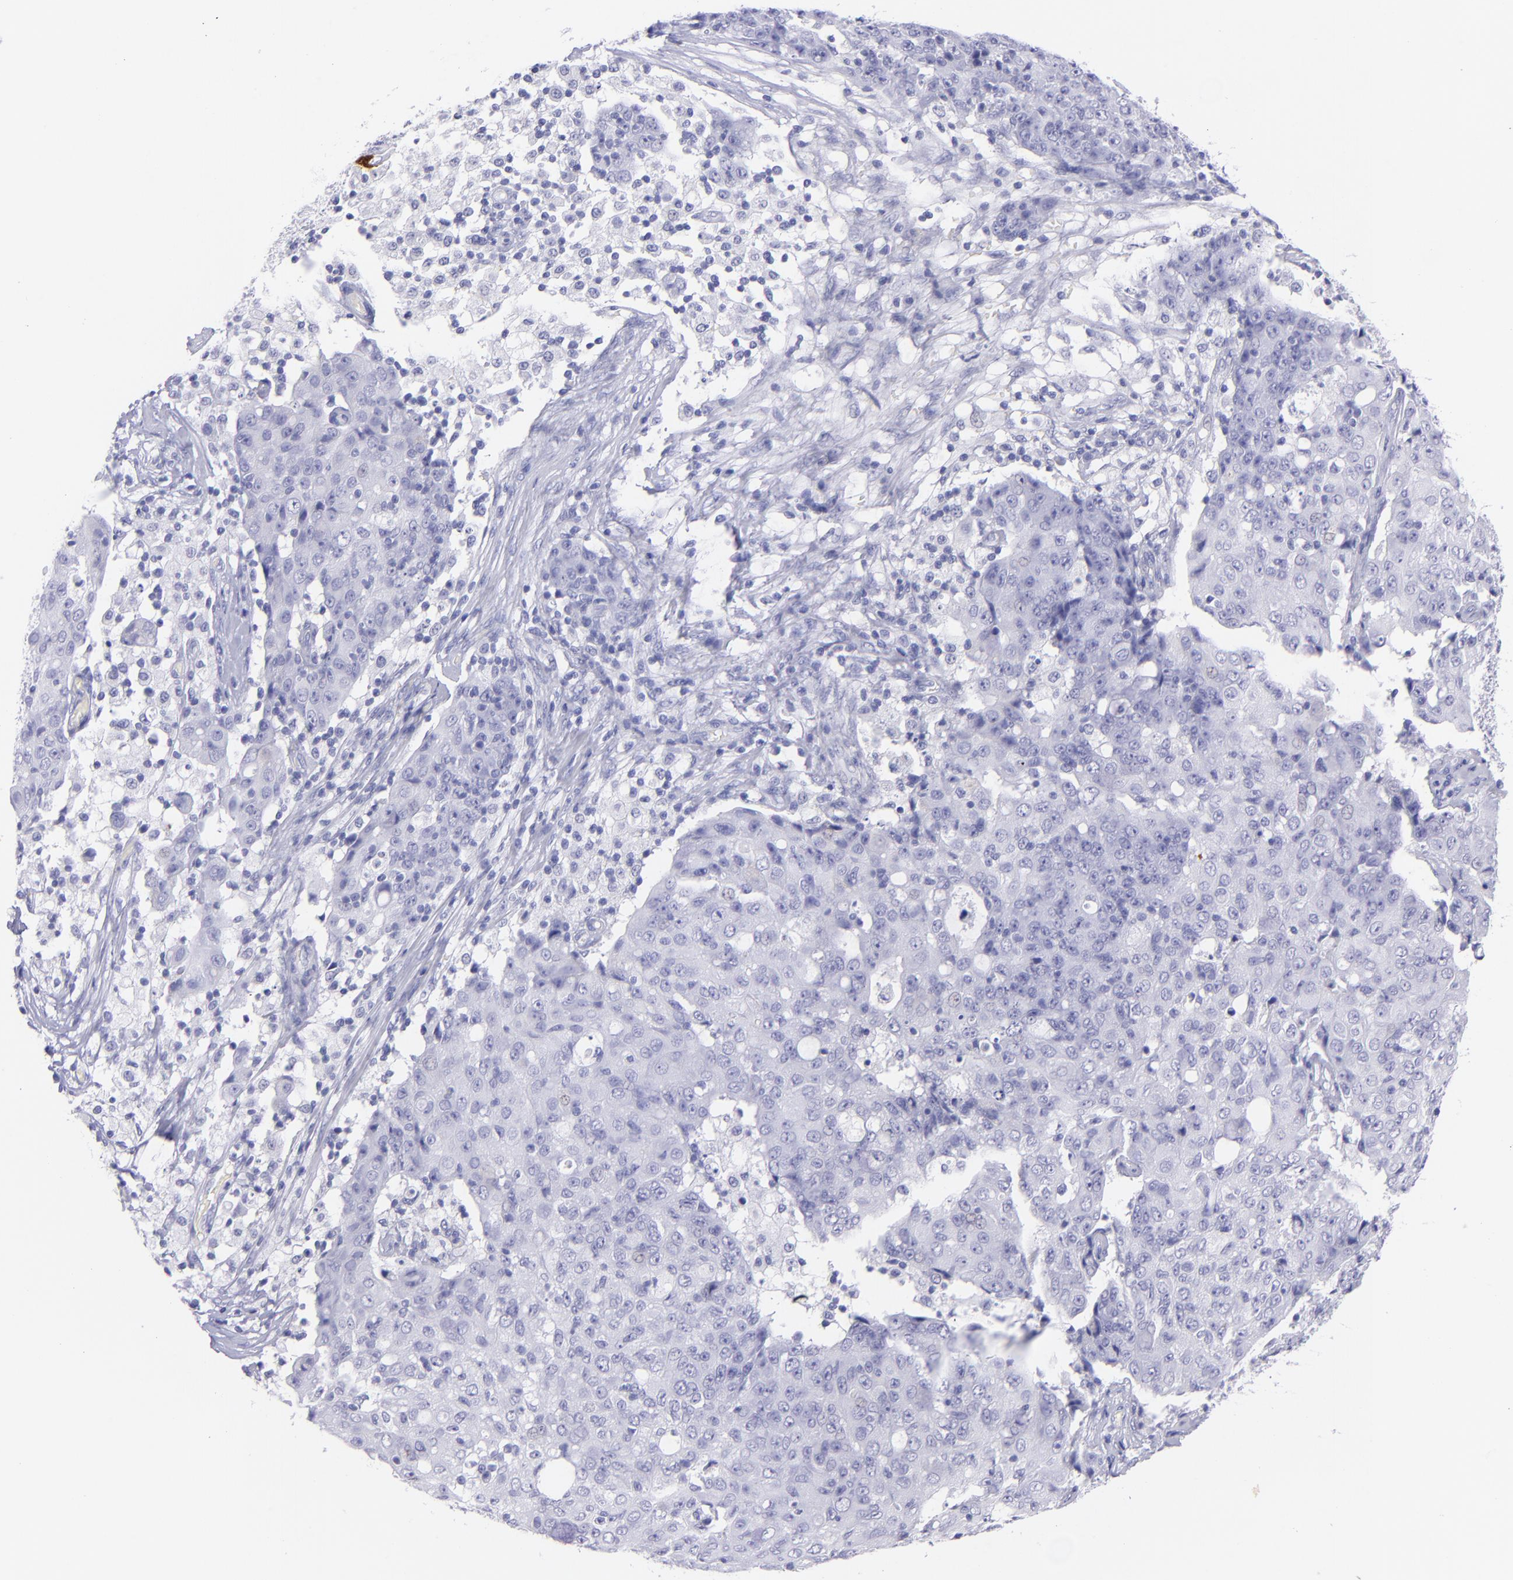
{"staining": {"intensity": "negative", "quantity": "none", "location": "none"}, "tissue": "ovarian cancer", "cell_type": "Tumor cells", "image_type": "cancer", "snomed": [{"axis": "morphology", "description": "Carcinoma, endometroid"}, {"axis": "topography", "description": "Ovary"}], "caption": "Immunohistochemistry (IHC) image of human endometroid carcinoma (ovarian) stained for a protein (brown), which demonstrates no staining in tumor cells. The staining was performed using DAB (3,3'-diaminobenzidine) to visualize the protein expression in brown, while the nuclei were stained in blue with hematoxylin (Magnification: 20x).", "gene": "PIP", "patient": {"sex": "female", "age": 42}}